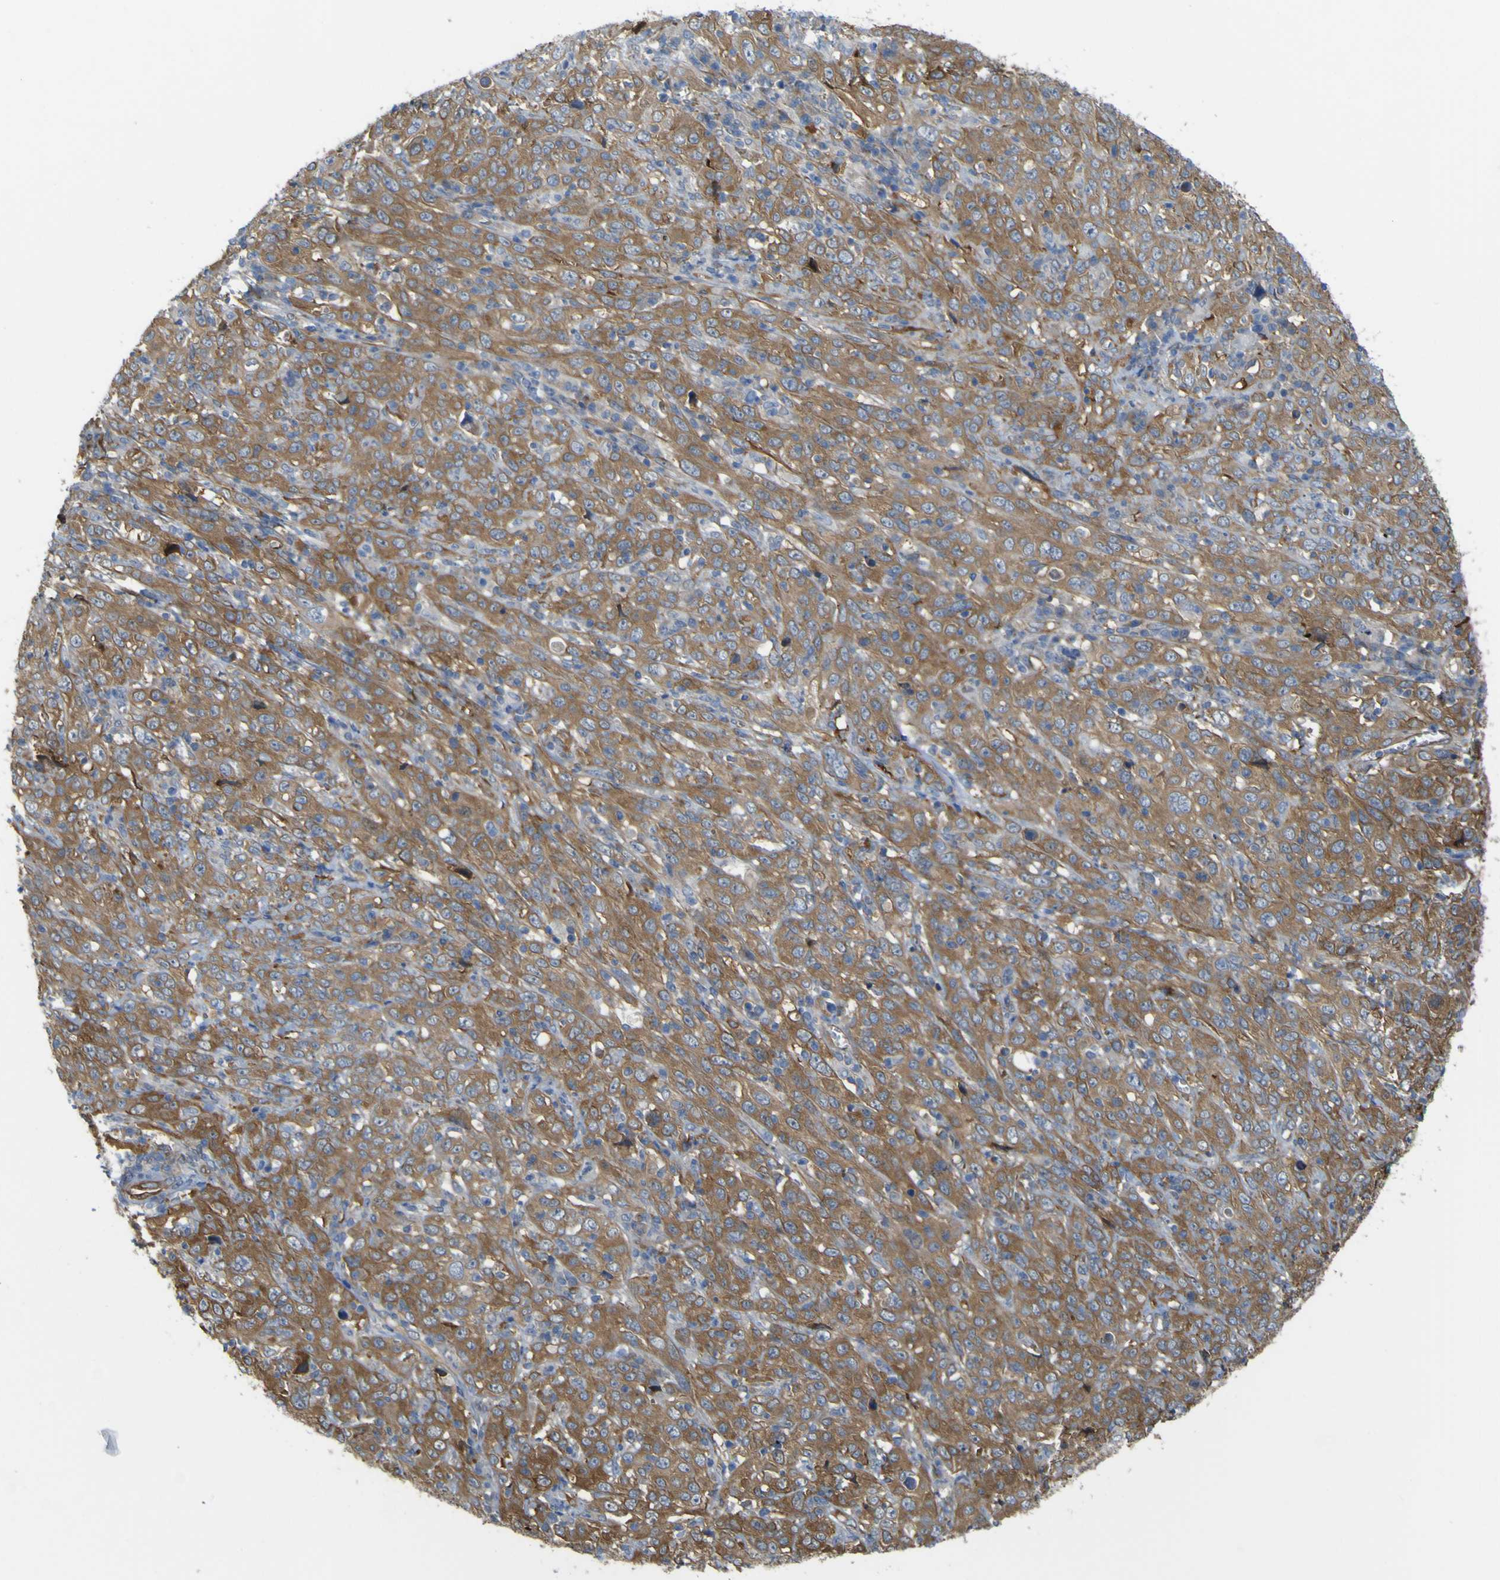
{"staining": {"intensity": "moderate", "quantity": ">75%", "location": "cytoplasmic/membranous"}, "tissue": "cervical cancer", "cell_type": "Tumor cells", "image_type": "cancer", "snomed": [{"axis": "morphology", "description": "Squamous cell carcinoma, NOS"}, {"axis": "topography", "description": "Cervix"}], "caption": "Immunohistochemical staining of human cervical squamous cell carcinoma demonstrates moderate cytoplasmic/membranous protein staining in approximately >75% of tumor cells.", "gene": "JPH1", "patient": {"sex": "female", "age": 46}}